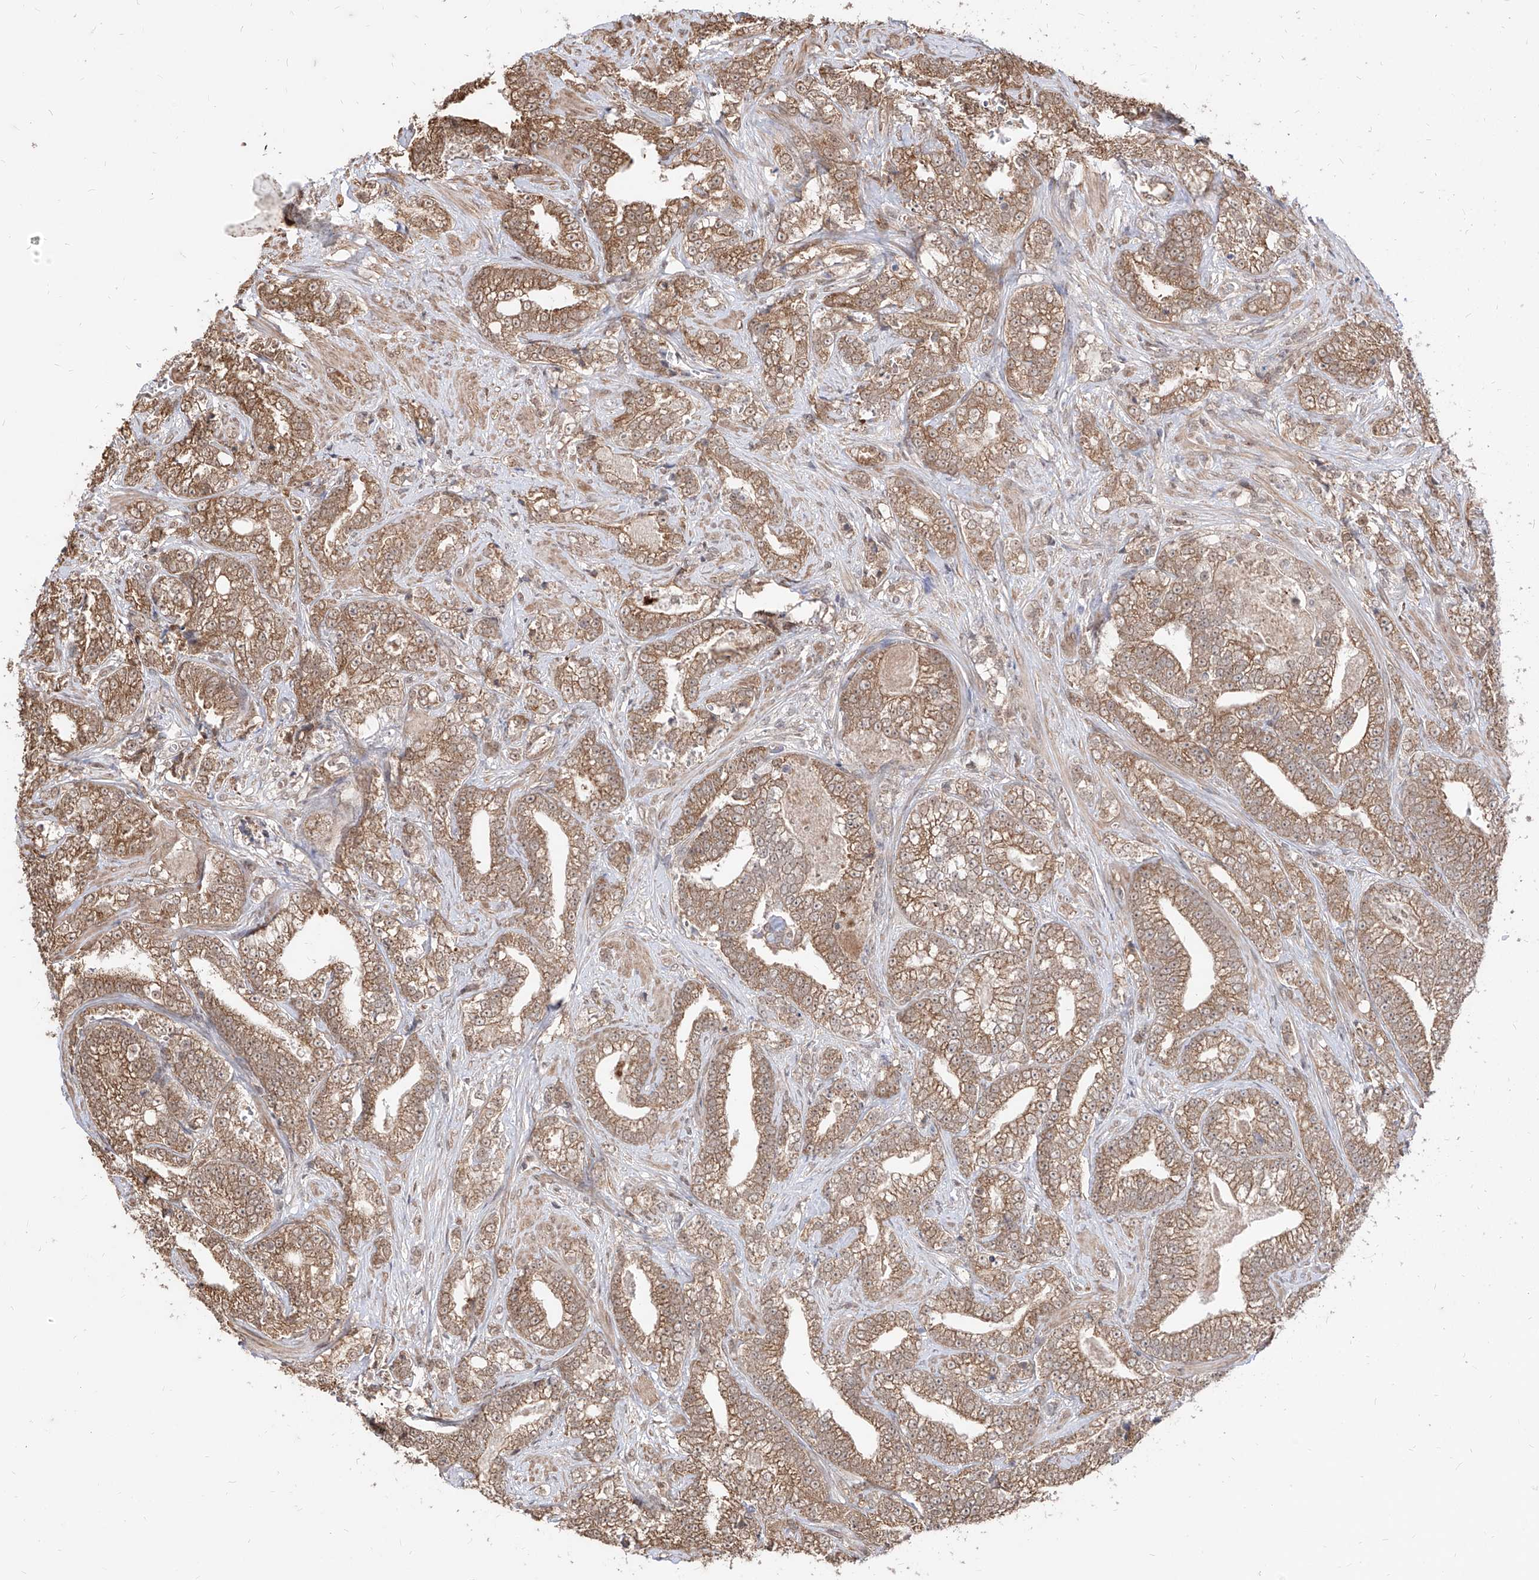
{"staining": {"intensity": "moderate", "quantity": ">75%", "location": "cytoplasmic/membranous"}, "tissue": "prostate cancer", "cell_type": "Tumor cells", "image_type": "cancer", "snomed": [{"axis": "morphology", "description": "Adenocarcinoma, High grade"}, {"axis": "topography", "description": "Prostate and seminal vesicle, NOS"}], "caption": "Protein staining shows moderate cytoplasmic/membranous expression in approximately >75% of tumor cells in prostate cancer.", "gene": "C8orf82", "patient": {"sex": "male", "age": 67}}